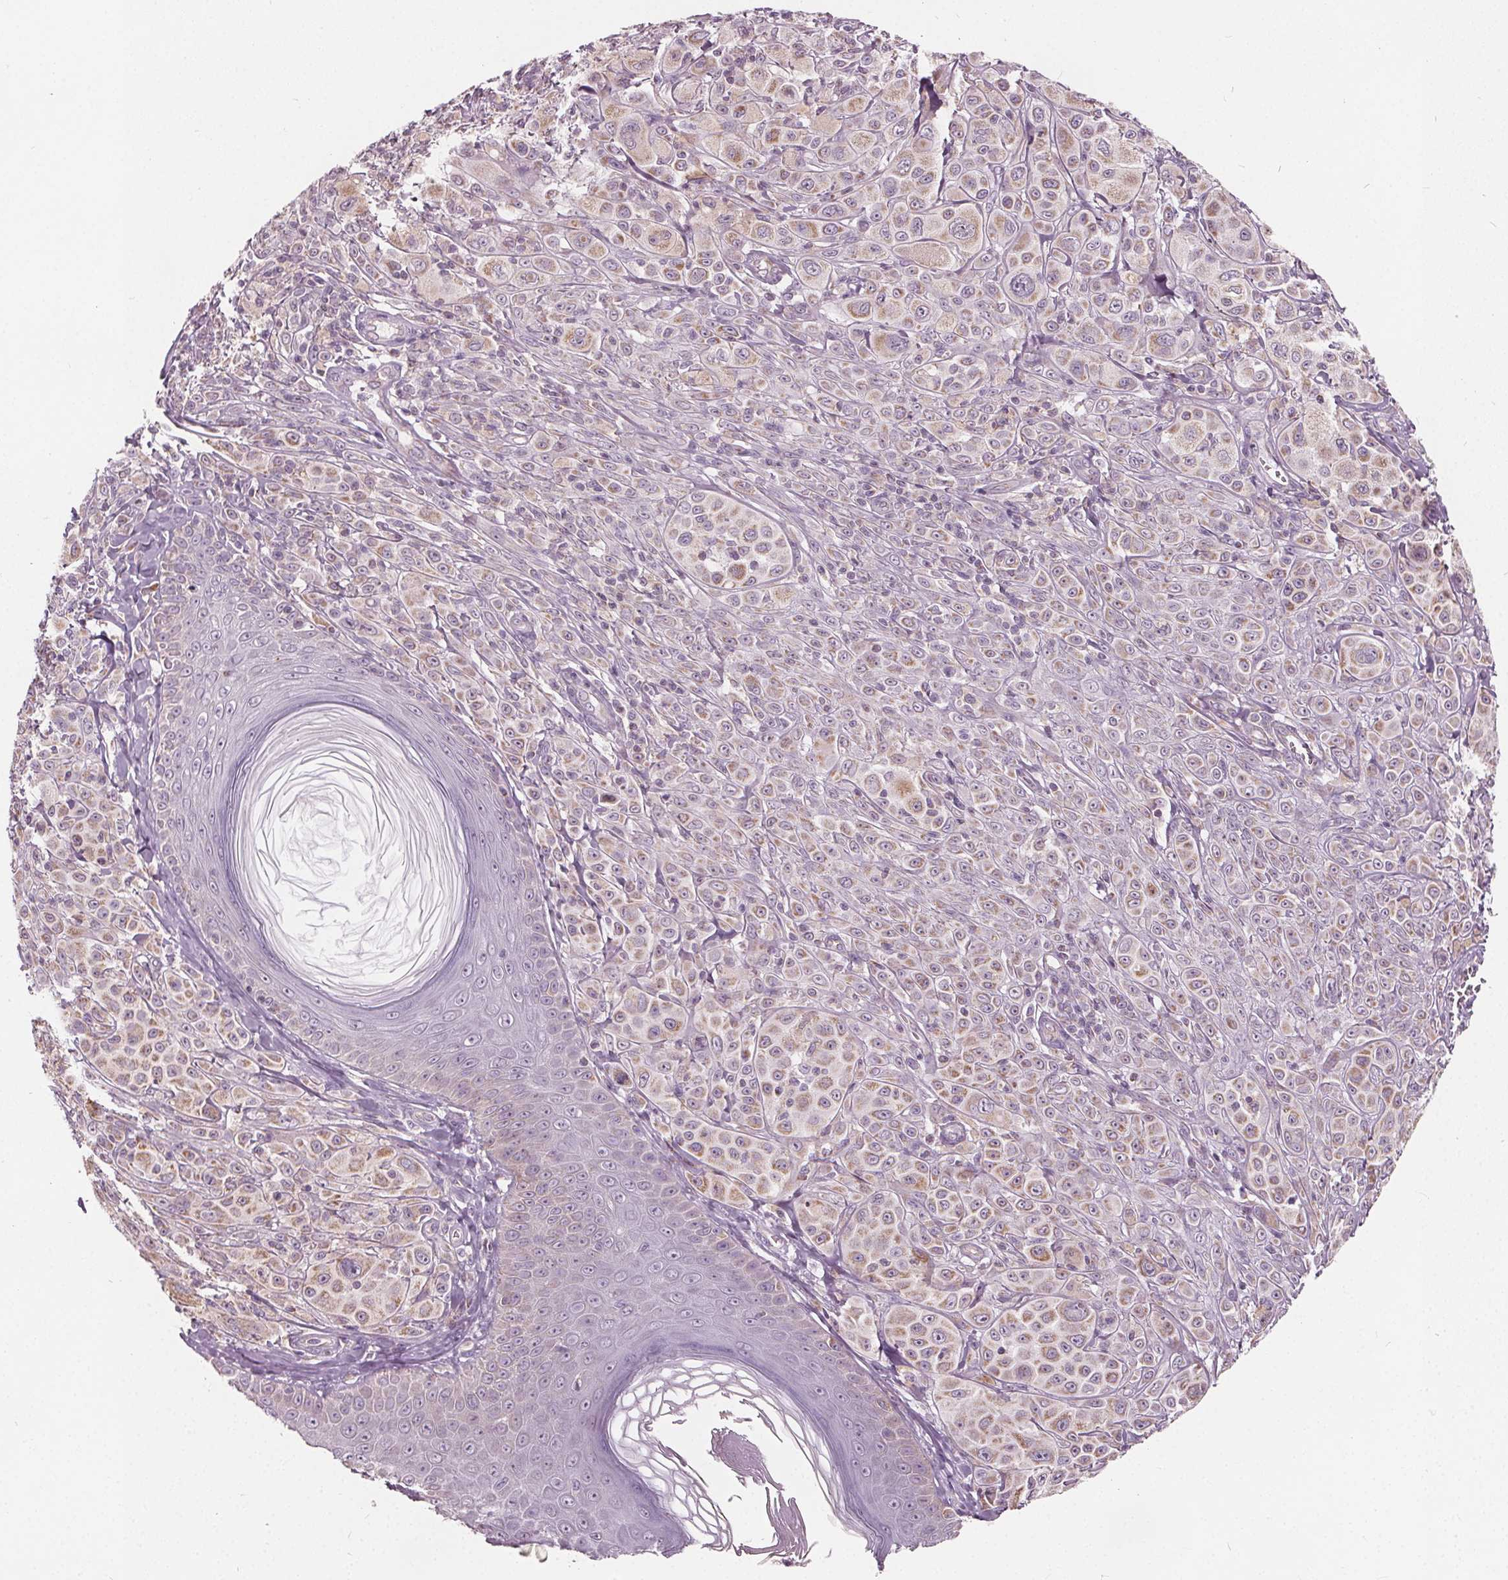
{"staining": {"intensity": "moderate", "quantity": "25%-75%", "location": "cytoplasmic/membranous"}, "tissue": "melanoma", "cell_type": "Tumor cells", "image_type": "cancer", "snomed": [{"axis": "morphology", "description": "Malignant melanoma, NOS"}, {"axis": "topography", "description": "Skin"}], "caption": "This is an image of immunohistochemistry staining of melanoma, which shows moderate expression in the cytoplasmic/membranous of tumor cells.", "gene": "ECI2", "patient": {"sex": "male", "age": 67}}